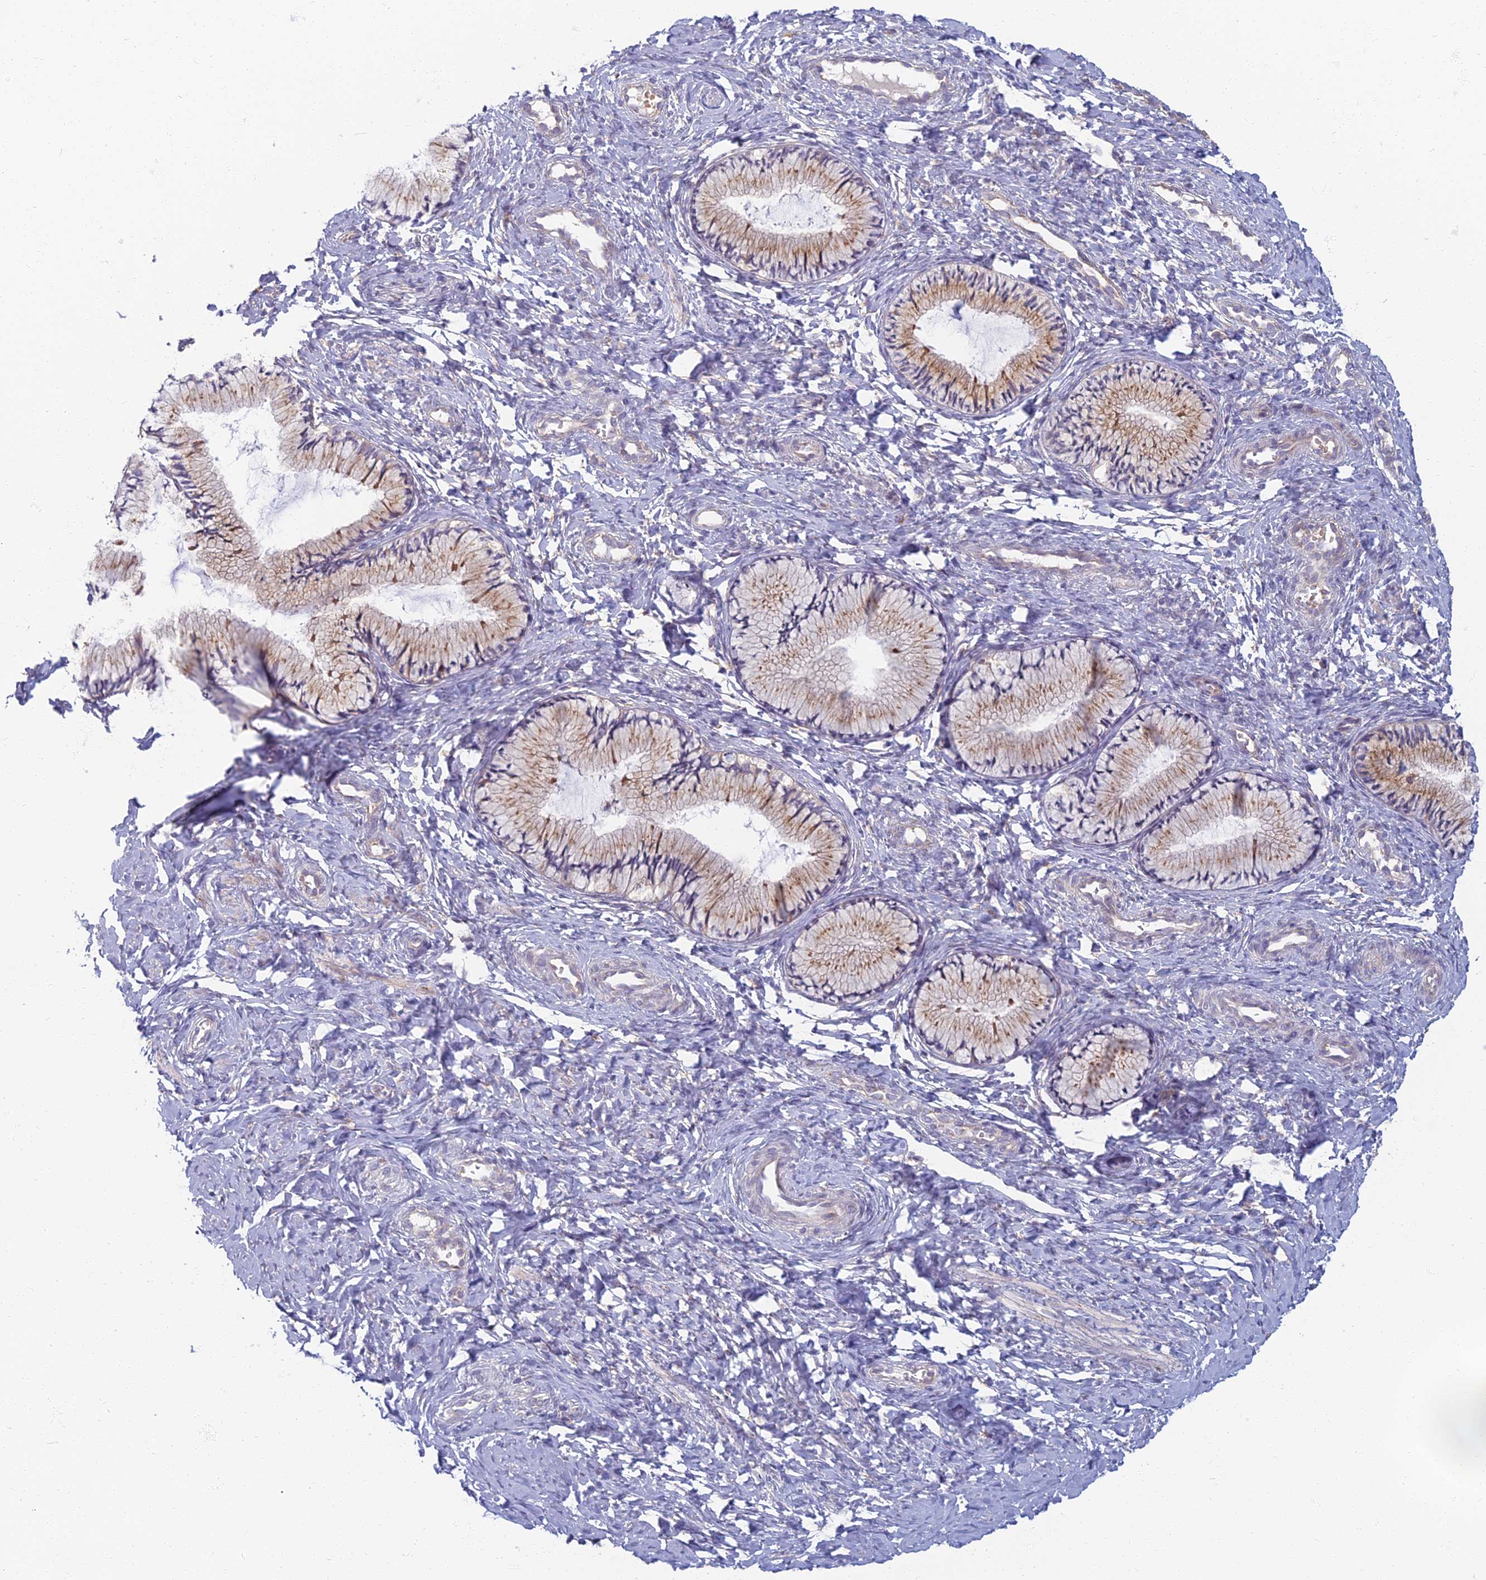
{"staining": {"intensity": "moderate", "quantity": "25%-75%", "location": "cytoplasmic/membranous"}, "tissue": "cervix", "cell_type": "Glandular cells", "image_type": "normal", "snomed": [{"axis": "morphology", "description": "Normal tissue, NOS"}, {"axis": "topography", "description": "Cervix"}], "caption": "A high-resolution photomicrograph shows immunohistochemistry (IHC) staining of normal cervix, which exhibits moderate cytoplasmic/membranous expression in about 25%-75% of glandular cells.", "gene": "PROX2", "patient": {"sex": "female", "age": 27}}